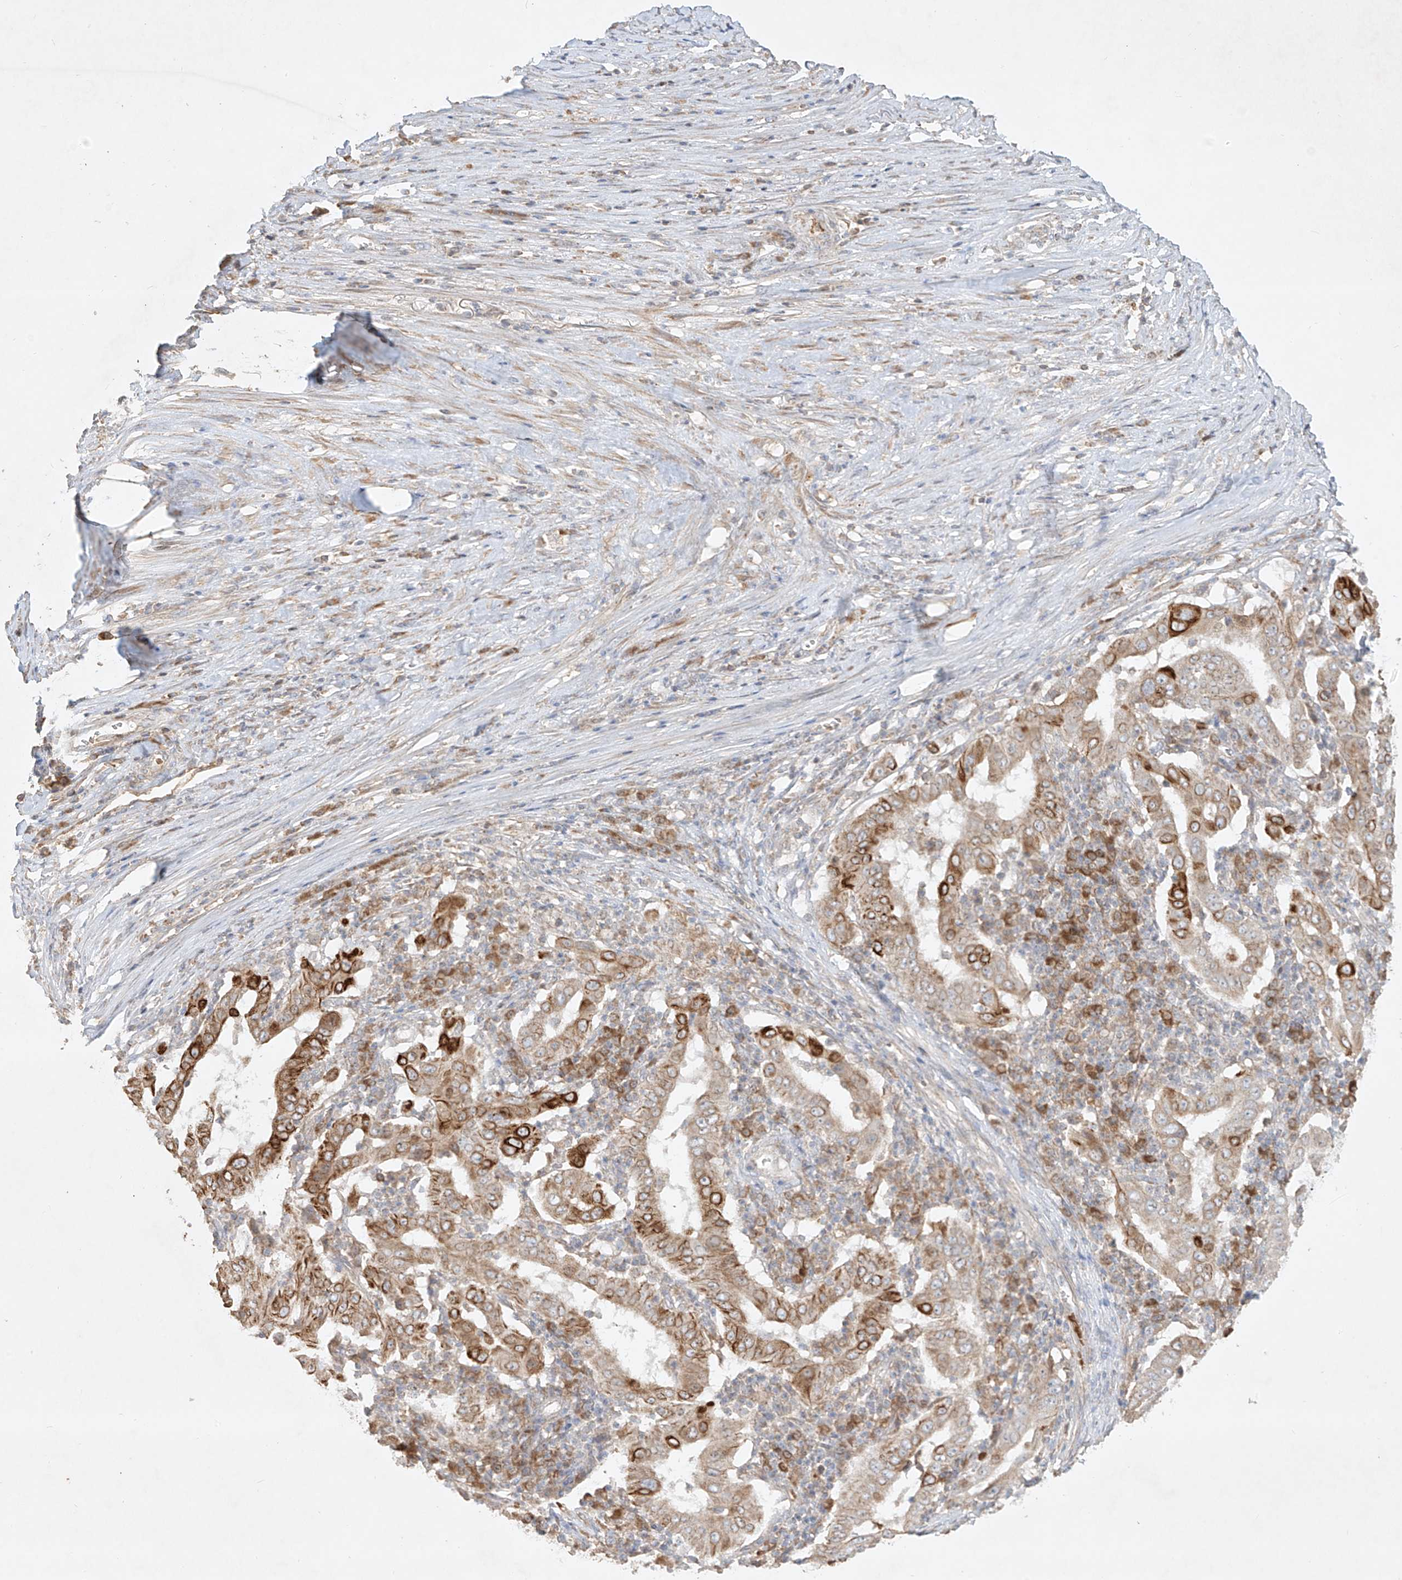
{"staining": {"intensity": "strong", "quantity": "25%-75%", "location": "cytoplasmic/membranous"}, "tissue": "pancreatic cancer", "cell_type": "Tumor cells", "image_type": "cancer", "snomed": [{"axis": "morphology", "description": "Adenocarcinoma, NOS"}, {"axis": "topography", "description": "Pancreas"}], "caption": "Immunohistochemical staining of pancreatic cancer (adenocarcinoma) displays high levels of strong cytoplasmic/membranous protein staining in about 25%-75% of tumor cells.", "gene": "KPNA7", "patient": {"sex": "male", "age": 63}}